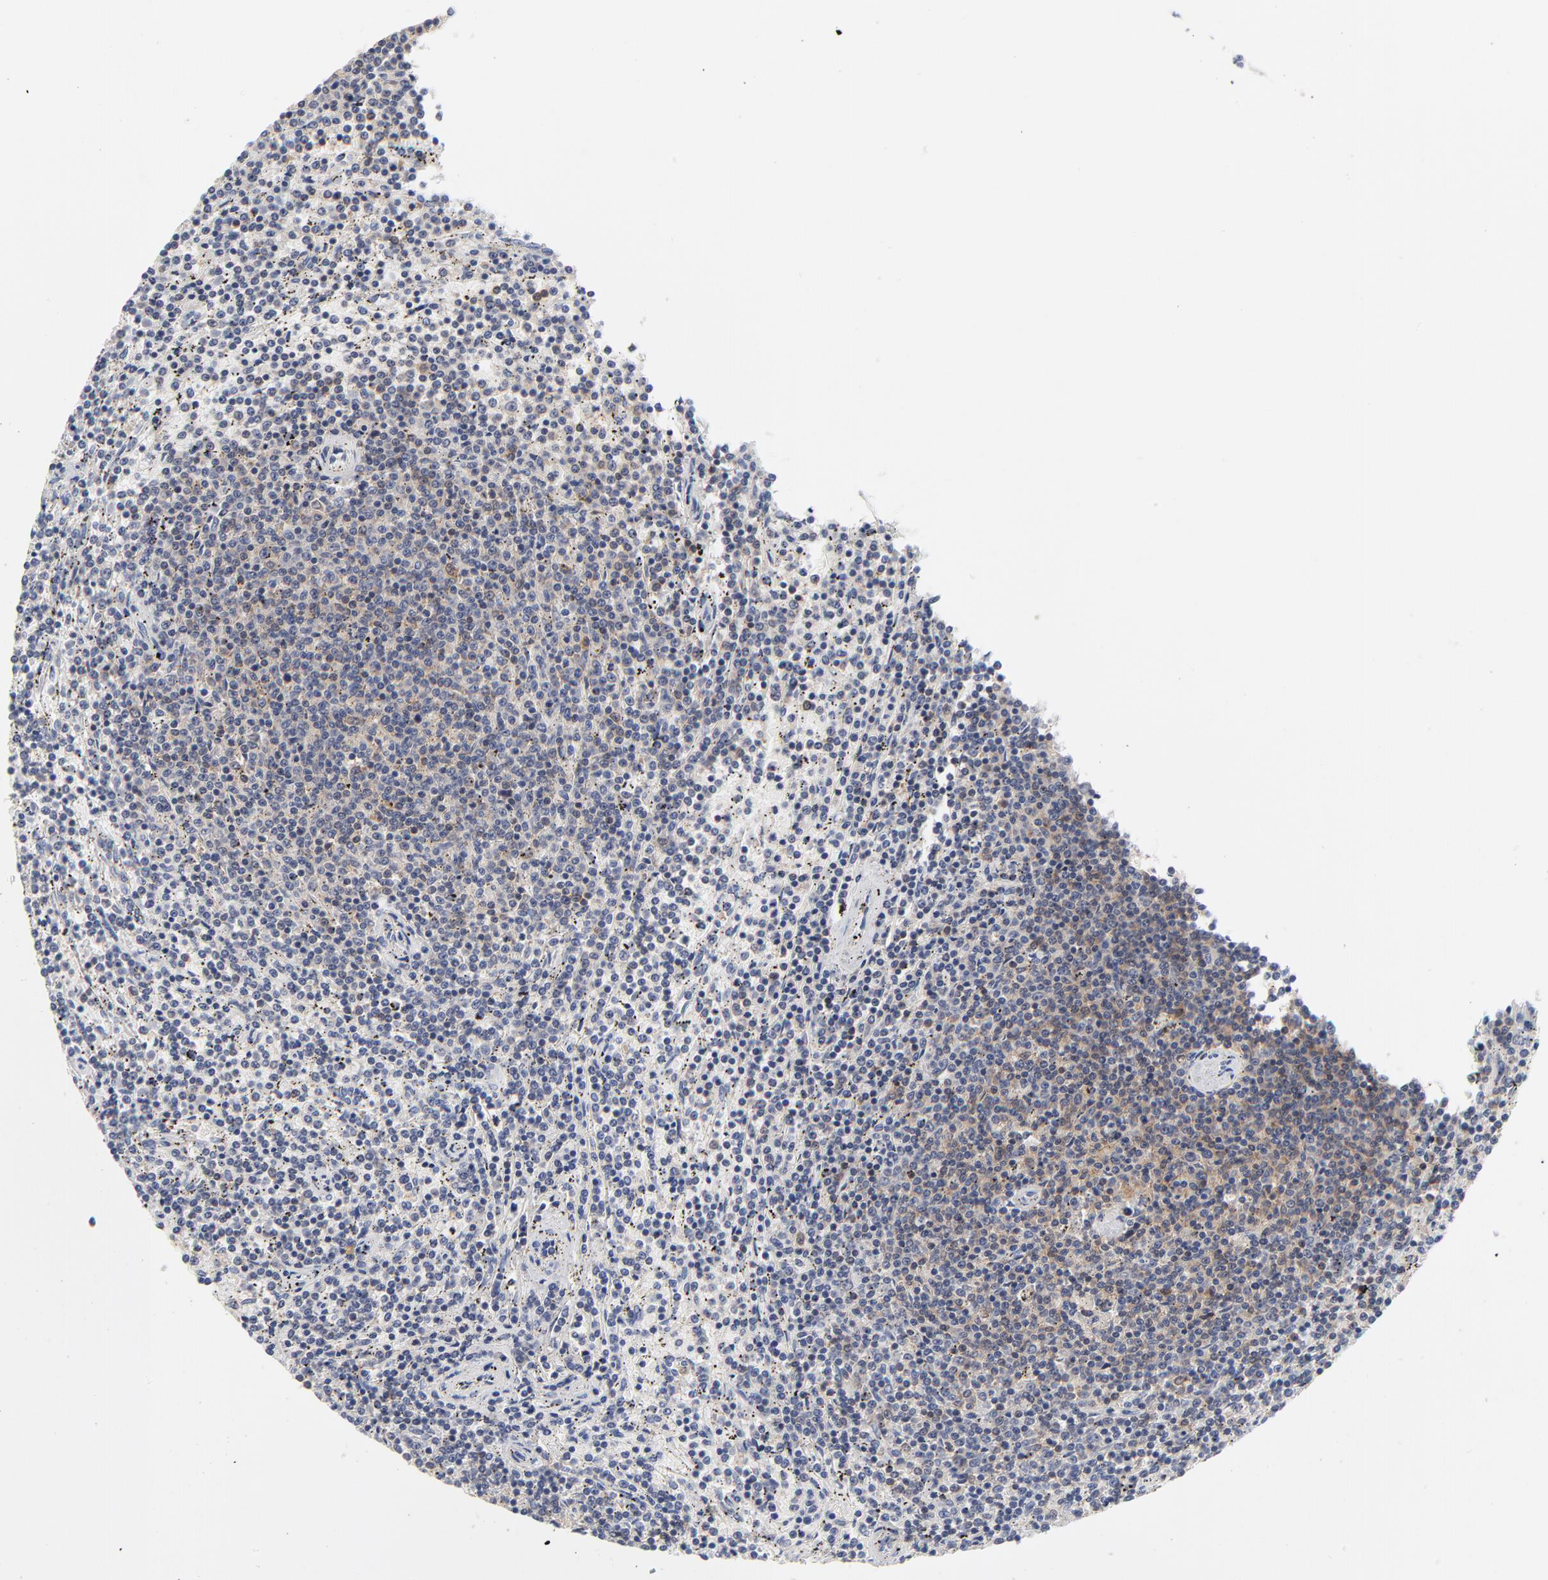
{"staining": {"intensity": "weak", "quantity": "25%-75%", "location": "cytoplasmic/membranous"}, "tissue": "lymphoma", "cell_type": "Tumor cells", "image_type": "cancer", "snomed": [{"axis": "morphology", "description": "Malignant lymphoma, non-Hodgkin's type, Low grade"}, {"axis": "topography", "description": "Spleen"}], "caption": "Immunohistochemistry histopathology image of human lymphoma stained for a protein (brown), which displays low levels of weak cytoplasmic/membranous staining in about 25%-75% of tumor cells.", "gene": "CAB39L", "patient": {"sex": "female", "age": 50}}